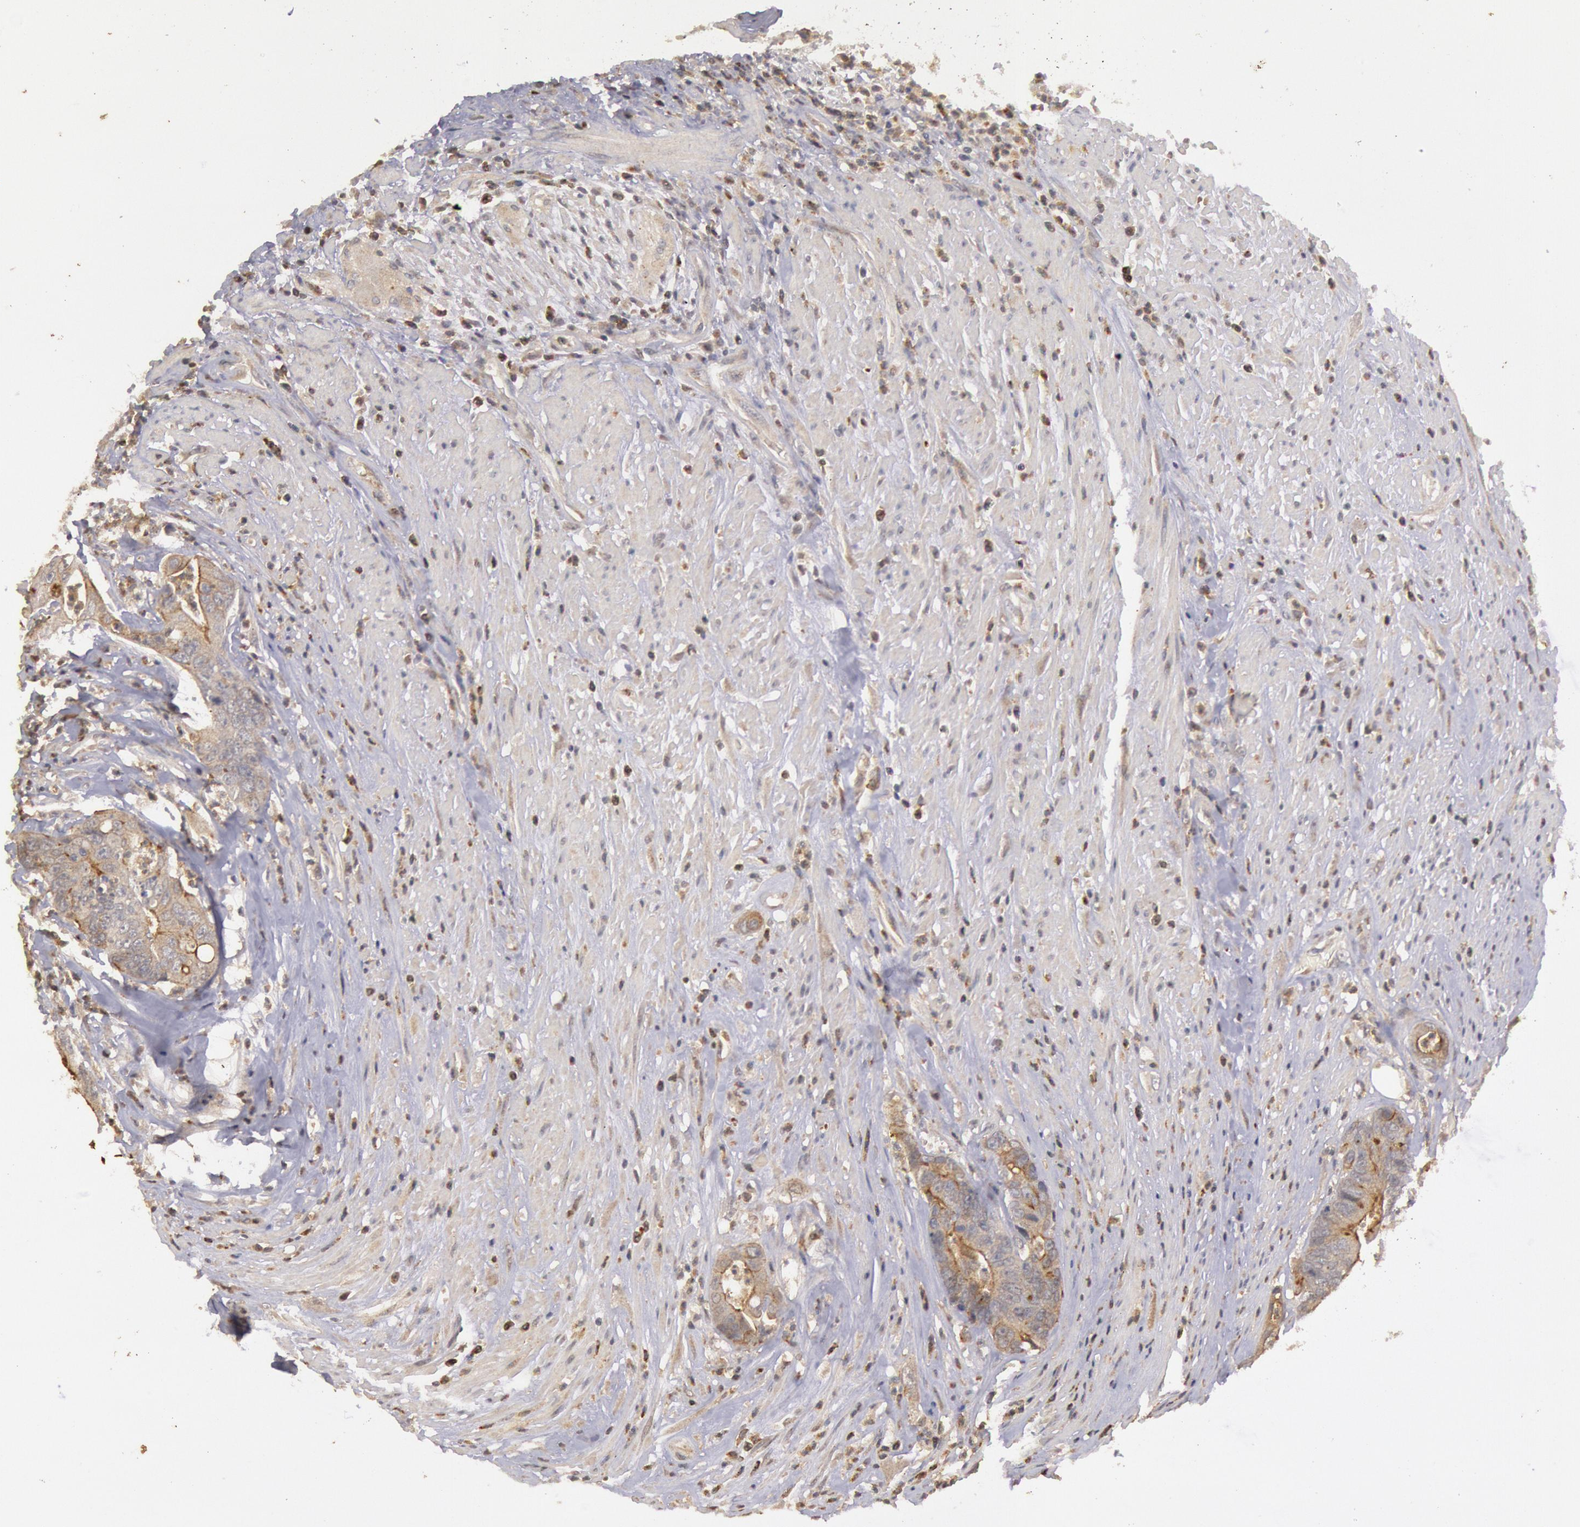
{"staining": {"intensity": "moderate", "quantity": ">75%", "location": "cytoplasmic/membranous"}, "tissue": "colorectal cancer", "cell_type": "Tumor cells", "image_type": "cancer", "snomed": [{"axis": "morphology", "description": "Adenocarcinoma, NOS"}, {"axis": "topography", "description": "Rectum"}], "caption": "An image of human colorectal cancer stained for a protein reveals moderate cytoplasmic/membranous brown staining in tumor cells. (DAB (3,3'-diaminobenzidine) IHC with brightfield microscopy, high magnification).", "gene": "PLA2G6", "patient": {"sex": "female", "age": 65}}